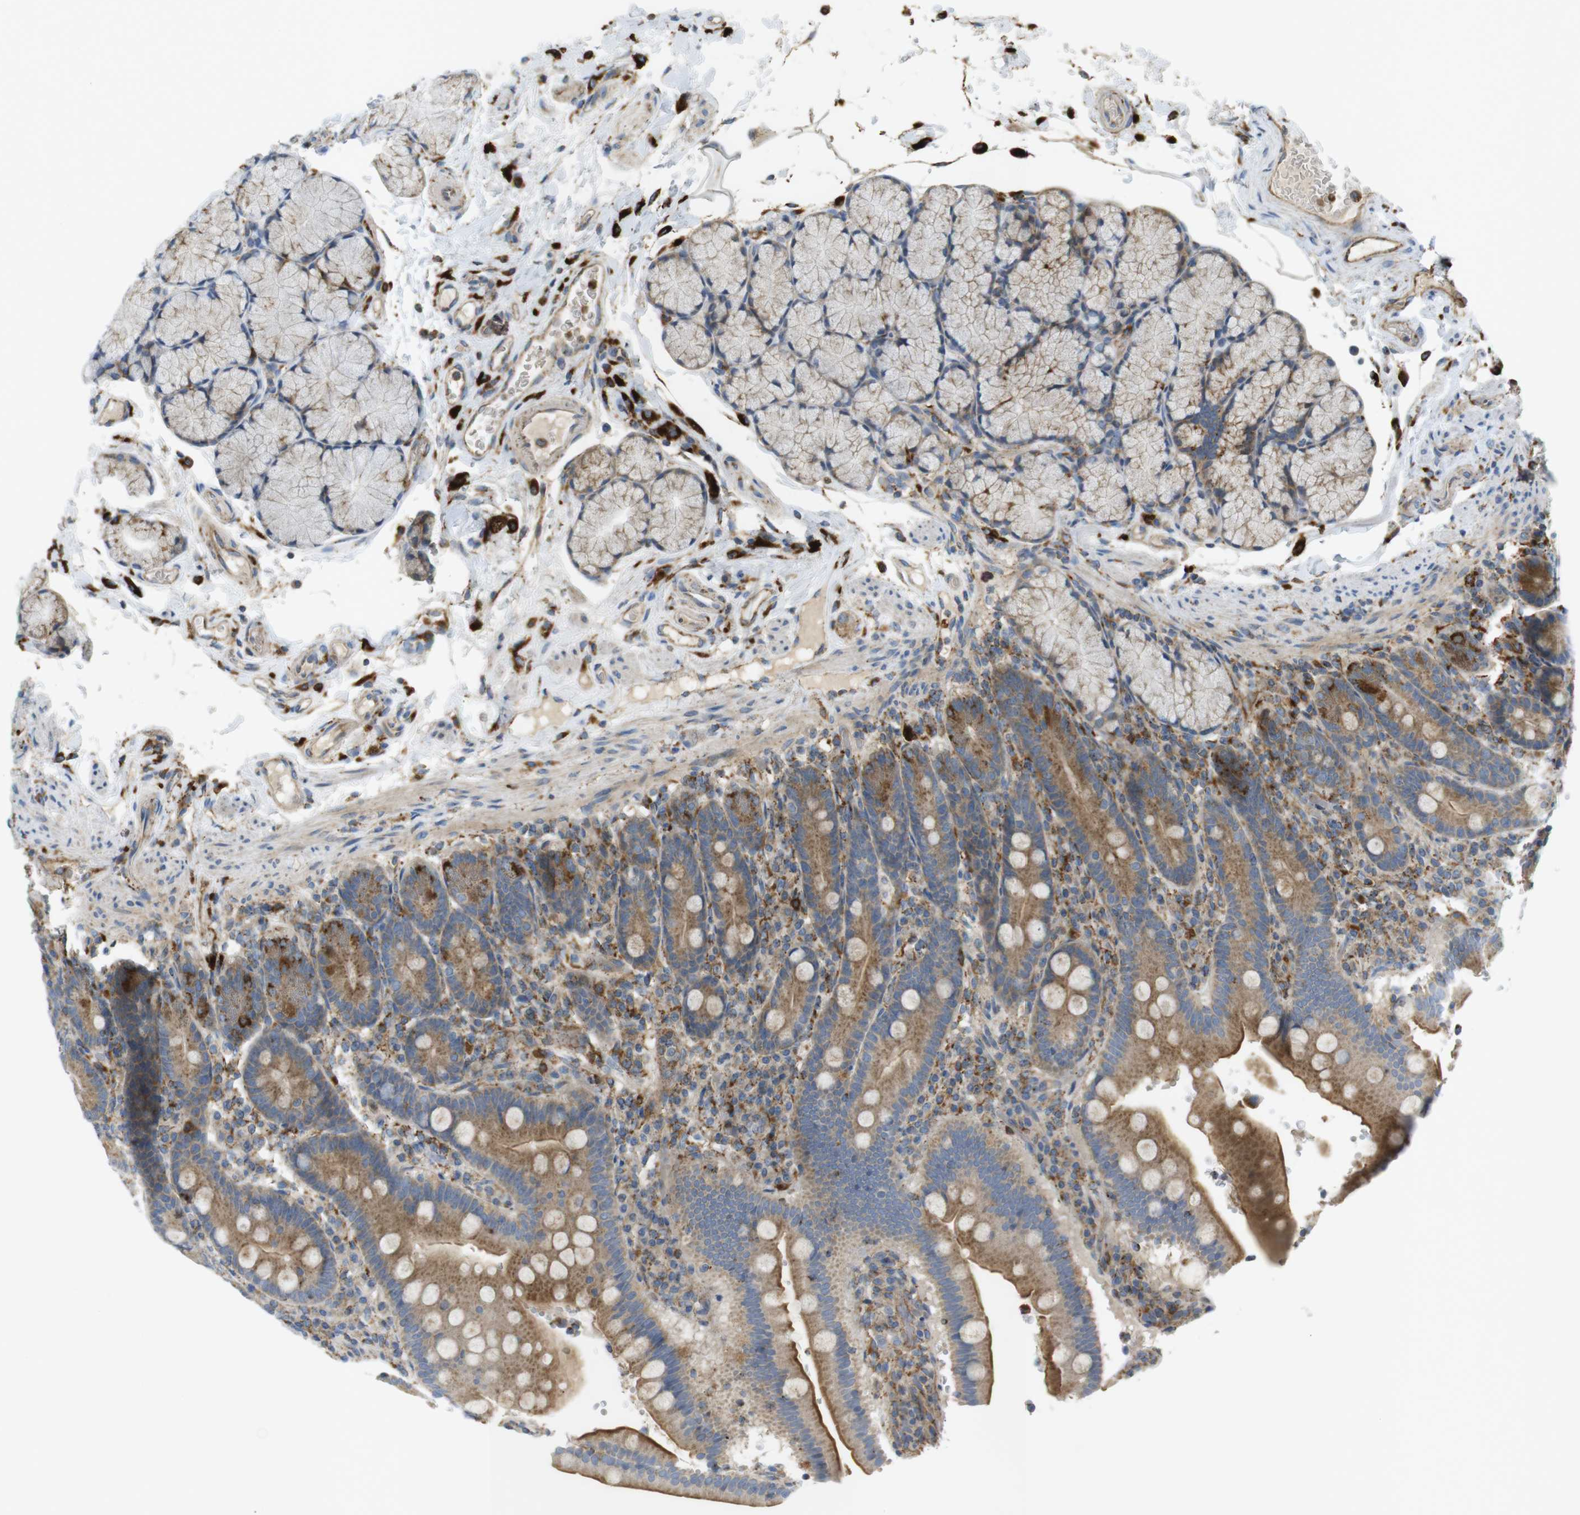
{"staining": {"intensity": "moderate", "quantity": ">75%", "location": "cytoplasmic/membranous"}, "tissue": "duodenum", "cell_type": "Glandular cells", "image_type": "normal", "snomed": [{"axis": "morphology", "description": "Normal tissue, NOS"}, {"axis": "topography", "description": "Small intestine, NOS"}], "caption": "Glandular cells reveal medium levels of moderate cytoplasmic/membranous expression in about >75% of cells in benign human duodenum. Using DAB (brown) and hematoxylin (blue) stains, captured at high magnification using brightfield microscopy.", "gene": "LAMP1", "patient": {"sex": "female", "age": 71}}